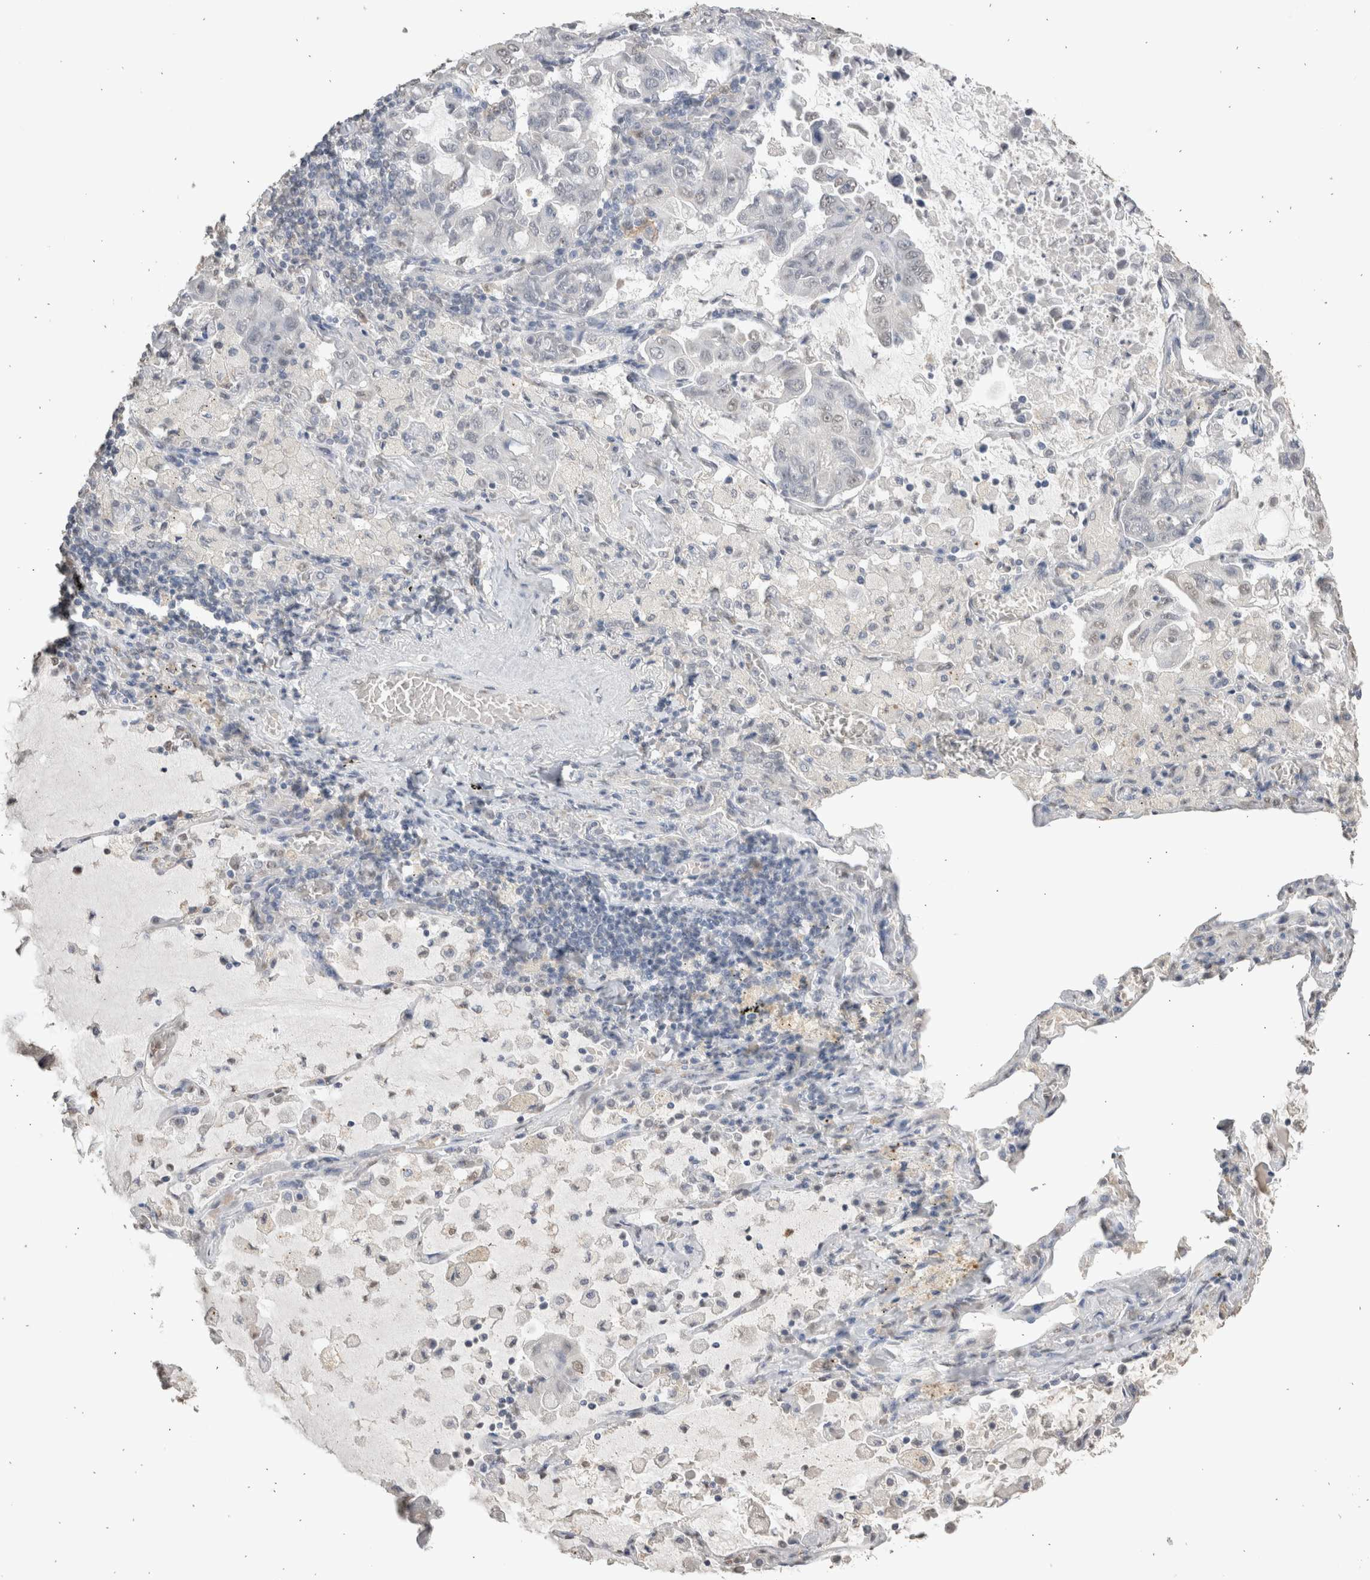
{"staining": {"intensity": "negative", "quantity": "none", "location": "none"}, "tissue": "lung cancer", "cell_type": "Tumor cells", "image_type": "cancer", "snomed": [{"axis": "morphology", "description": "Adenocarcinoma, NOS"}, {"axis": "topography", "description": "Lung"}], "caption": "A micrograph of adenocarcinoma (lung) stained for a protein demonstrates no brown staining in tumor cells.", "gene": "LGALS2", "patient": {"sex": "male", "age": 64}}